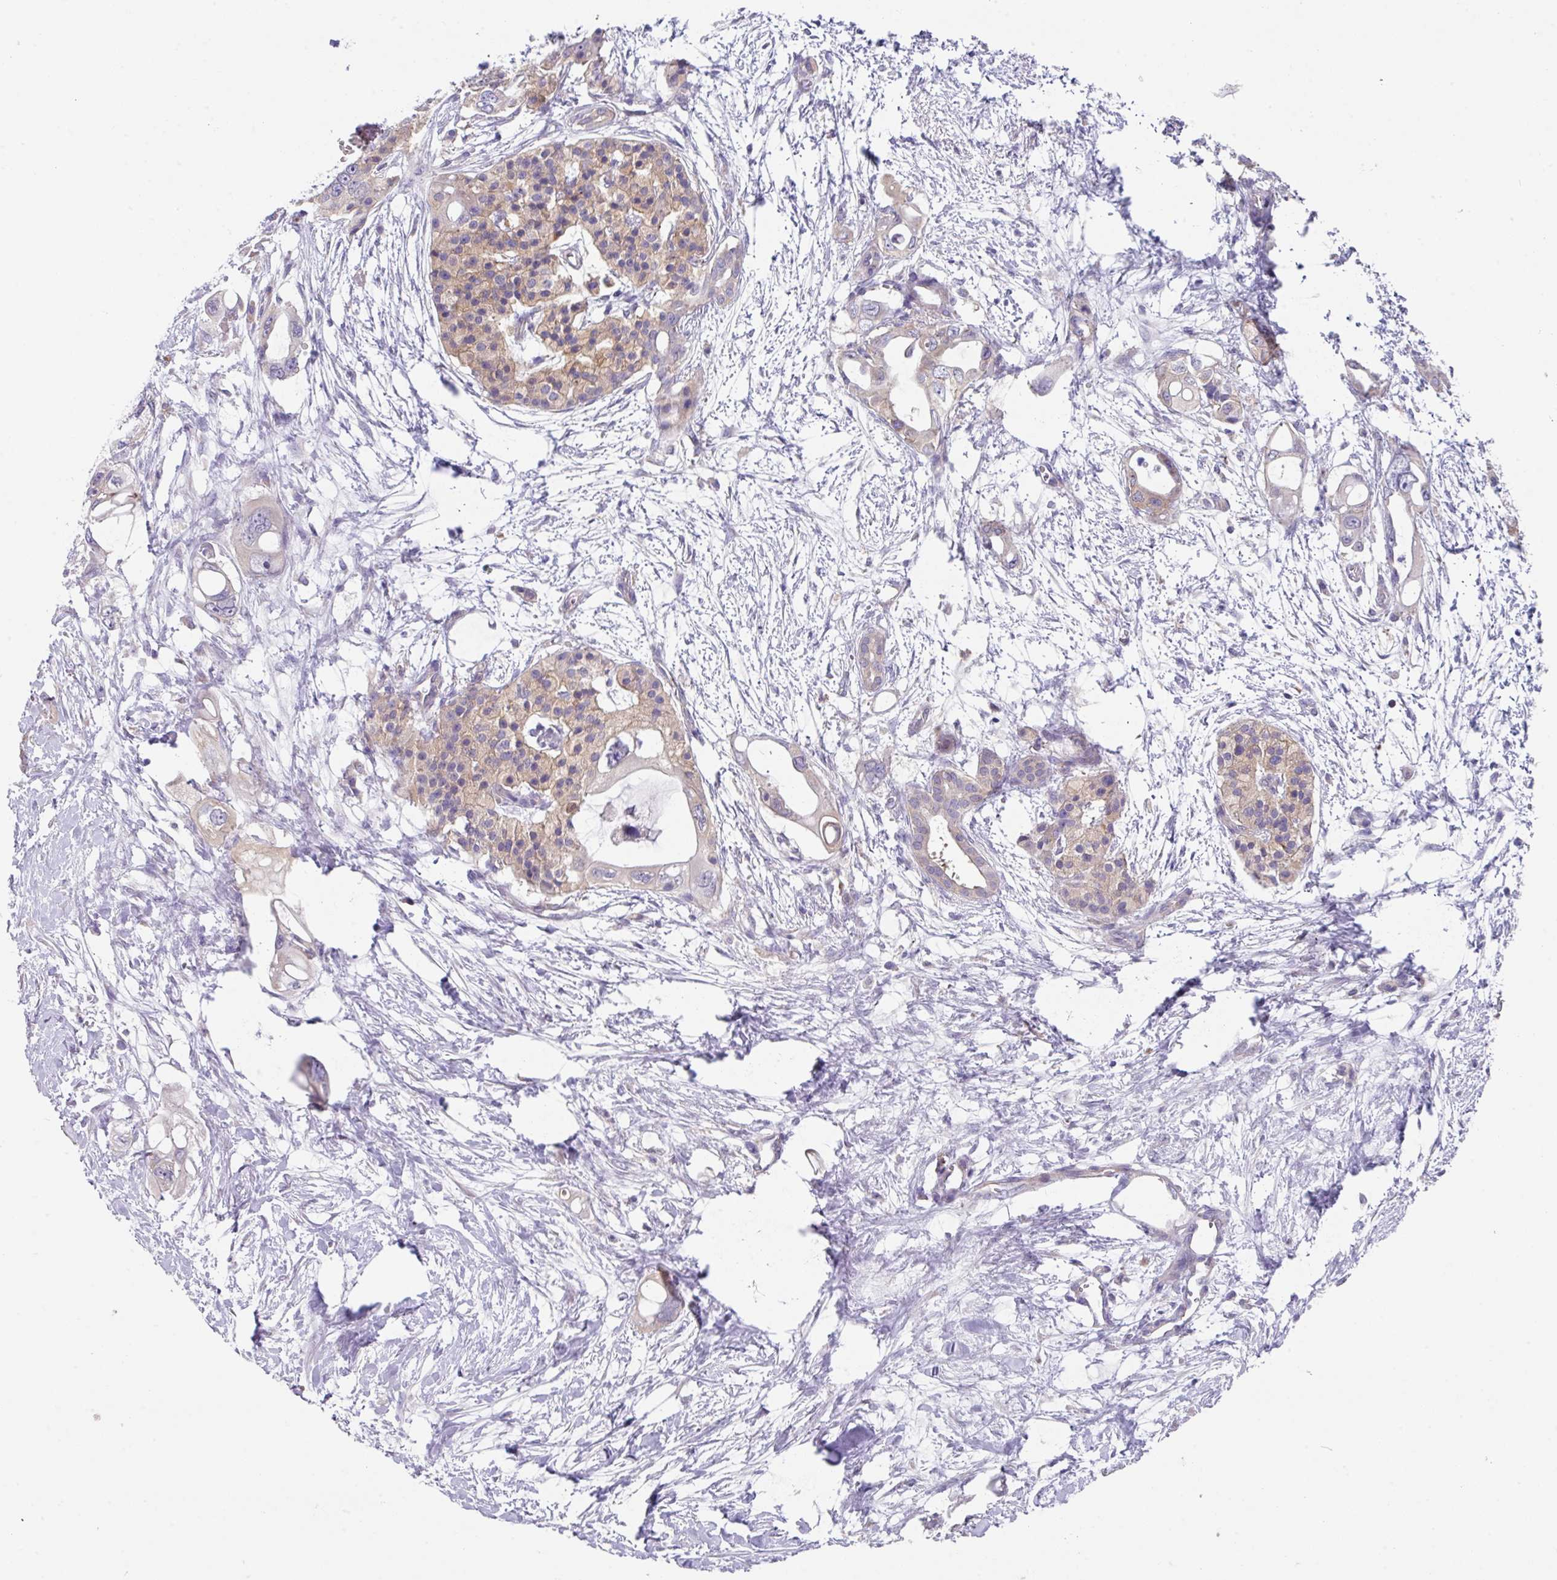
{"staining": {"intensity": "moderate", "quantity": "<25%", "location": "cytoplasmic/membranous"}, "tissue": "pancreatic cancer", "cell_type": "Tumor cells", "image_type": "cancer", "snomed": [{"axis": "morphology", "description": "Adenocarcinoma, NOS"}, {"axis": "topography", "description": "Pancreas"}], "caption": "Immunohistochemistry (IHC) (DAB (3,3'-diaminobenzidine)) staining of human adenocarcinoma (pancreatic) displays moderate cytoplasmic/membranous protein staining in about <25% of tumor cells.", "gene": "EIF4B", "patient": {"sex": "male", "age": 61}}